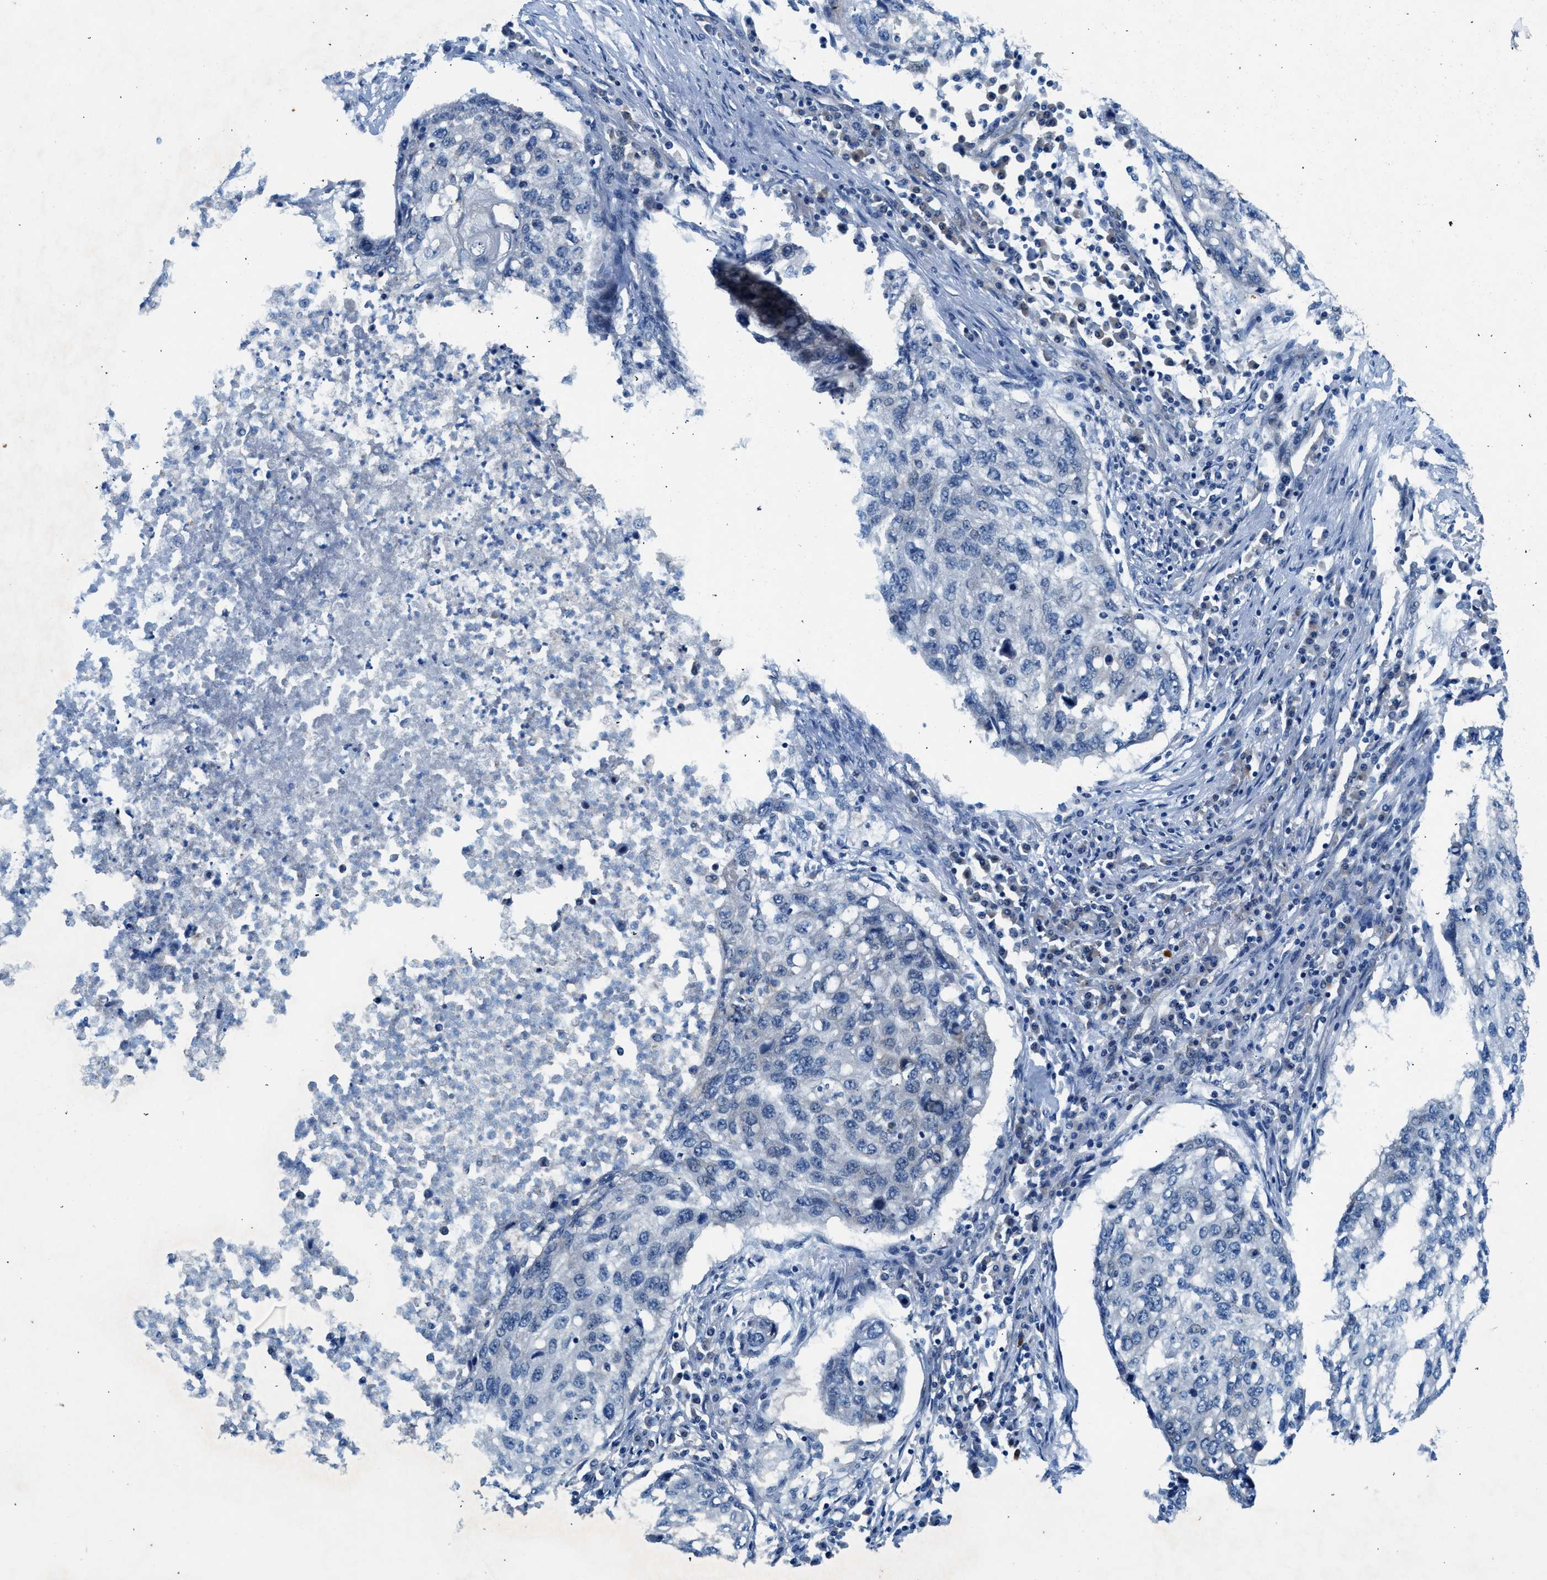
{"staining": {"intensity": "negative", "quantity": "none", "location": "none"}, "tissue": "lung cancer", "cell_type": "Tumor cells", "image_type": "cancer", "snomed": [{"axis": "morphology", "description": "Squamous cell carcinoma, NOS"}, {"axis": "topography", "description": "Lung"}], "caption": "Immunohistochemistry histopathology image of neoplastic tissue: human lung cancer (squamous cell carcinoma) stained with DAB exhibits no significant protein positivity in tumor cells.", "gene": "COPS2", "patient": {"sex": "female", "age": 63}}